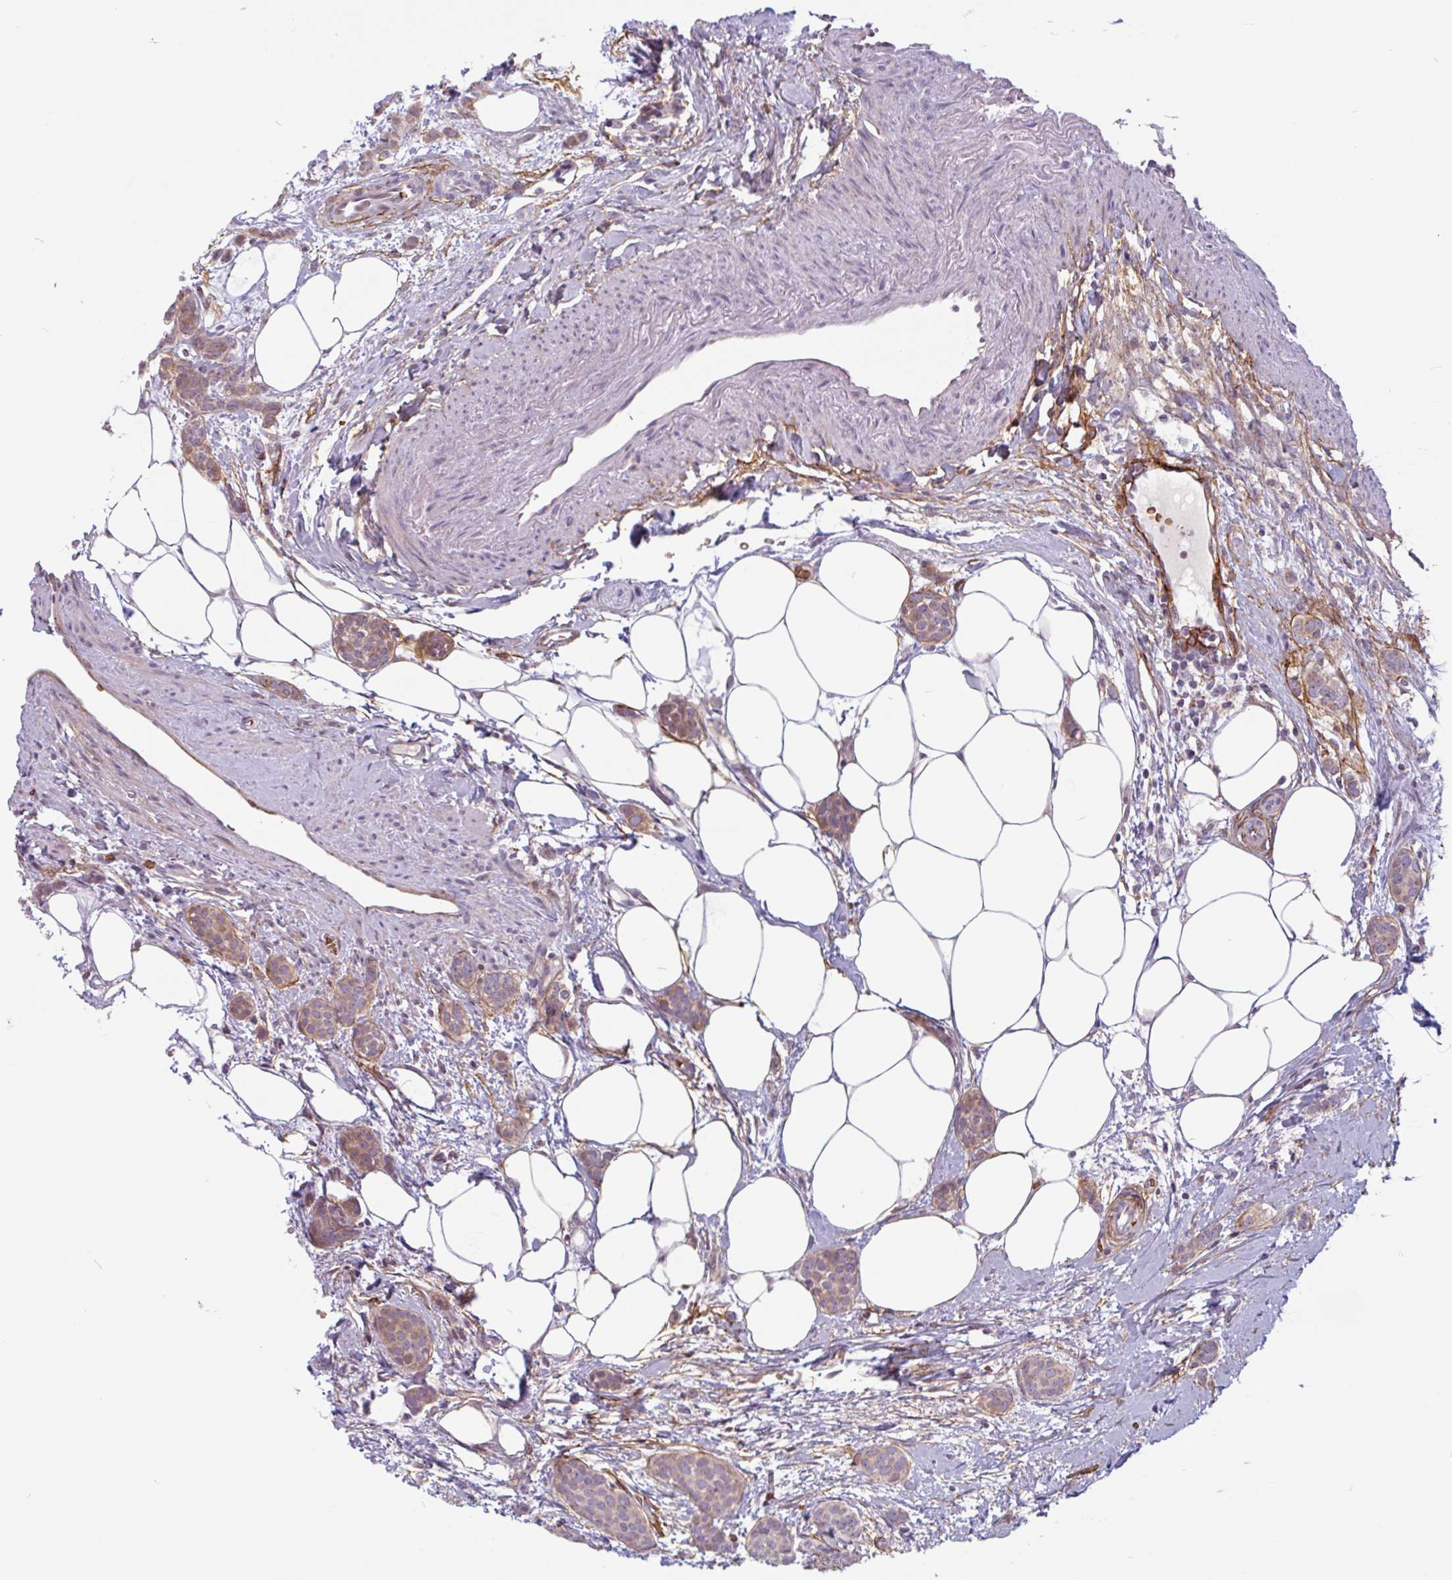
{"staining": {"intensity": "weak", "quantity": ">75%", "location": "cytoplasmic/membranous"}, "tissue": "breast cancer", "cell_type": "Tumor cells", "image_type": "cancer", "snomed": [{"axis": "morphology", "description": "Duct carcinoma"}, {"axis": "topography", "description": "Breast"}], "caption": "Tumor cells demonstrate low levels of weak cytoplasmic/membranous positivity in about >75% of cells in human intraductal carcinoma (breast).", "gene": "TMEM119", "patient": {"sex": "female", "age": 72}}